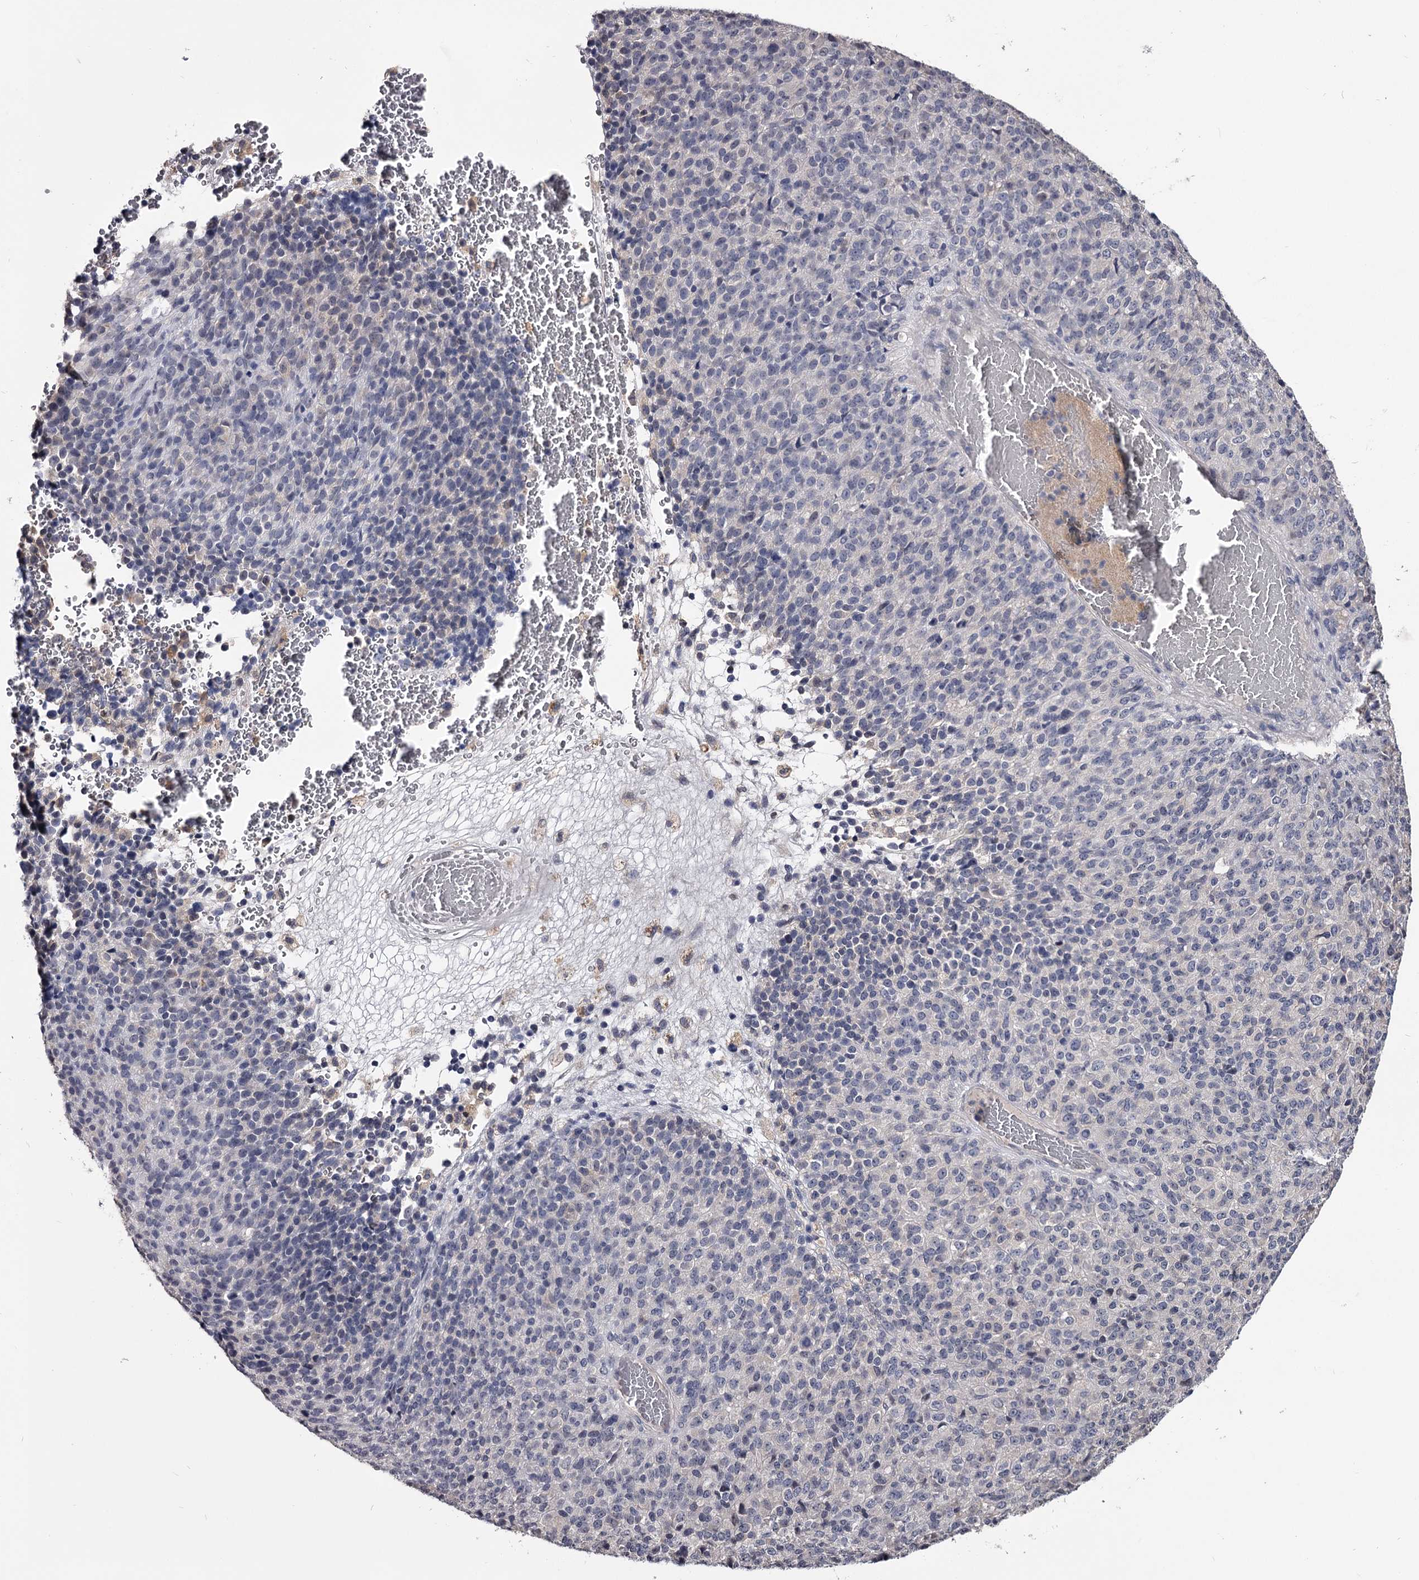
{"staining": {"intensity": "negative", "quantity": "none", "location": "none"}, "tissue": "melanoma", "cell_type": "Tumor cells", "image_type": "cancer", "snomed": [{"axis": "morphology", "description": "Malignant melanoma, Metastatic site"}, {"axis": "topography", "description": "Brain"}], "caption": "The image reveals no significant positivity in tumor cells of malignant melanoma (metastatic site).", "gene": "GSTO1", "patient": {"sex": "female", "age": 56}}